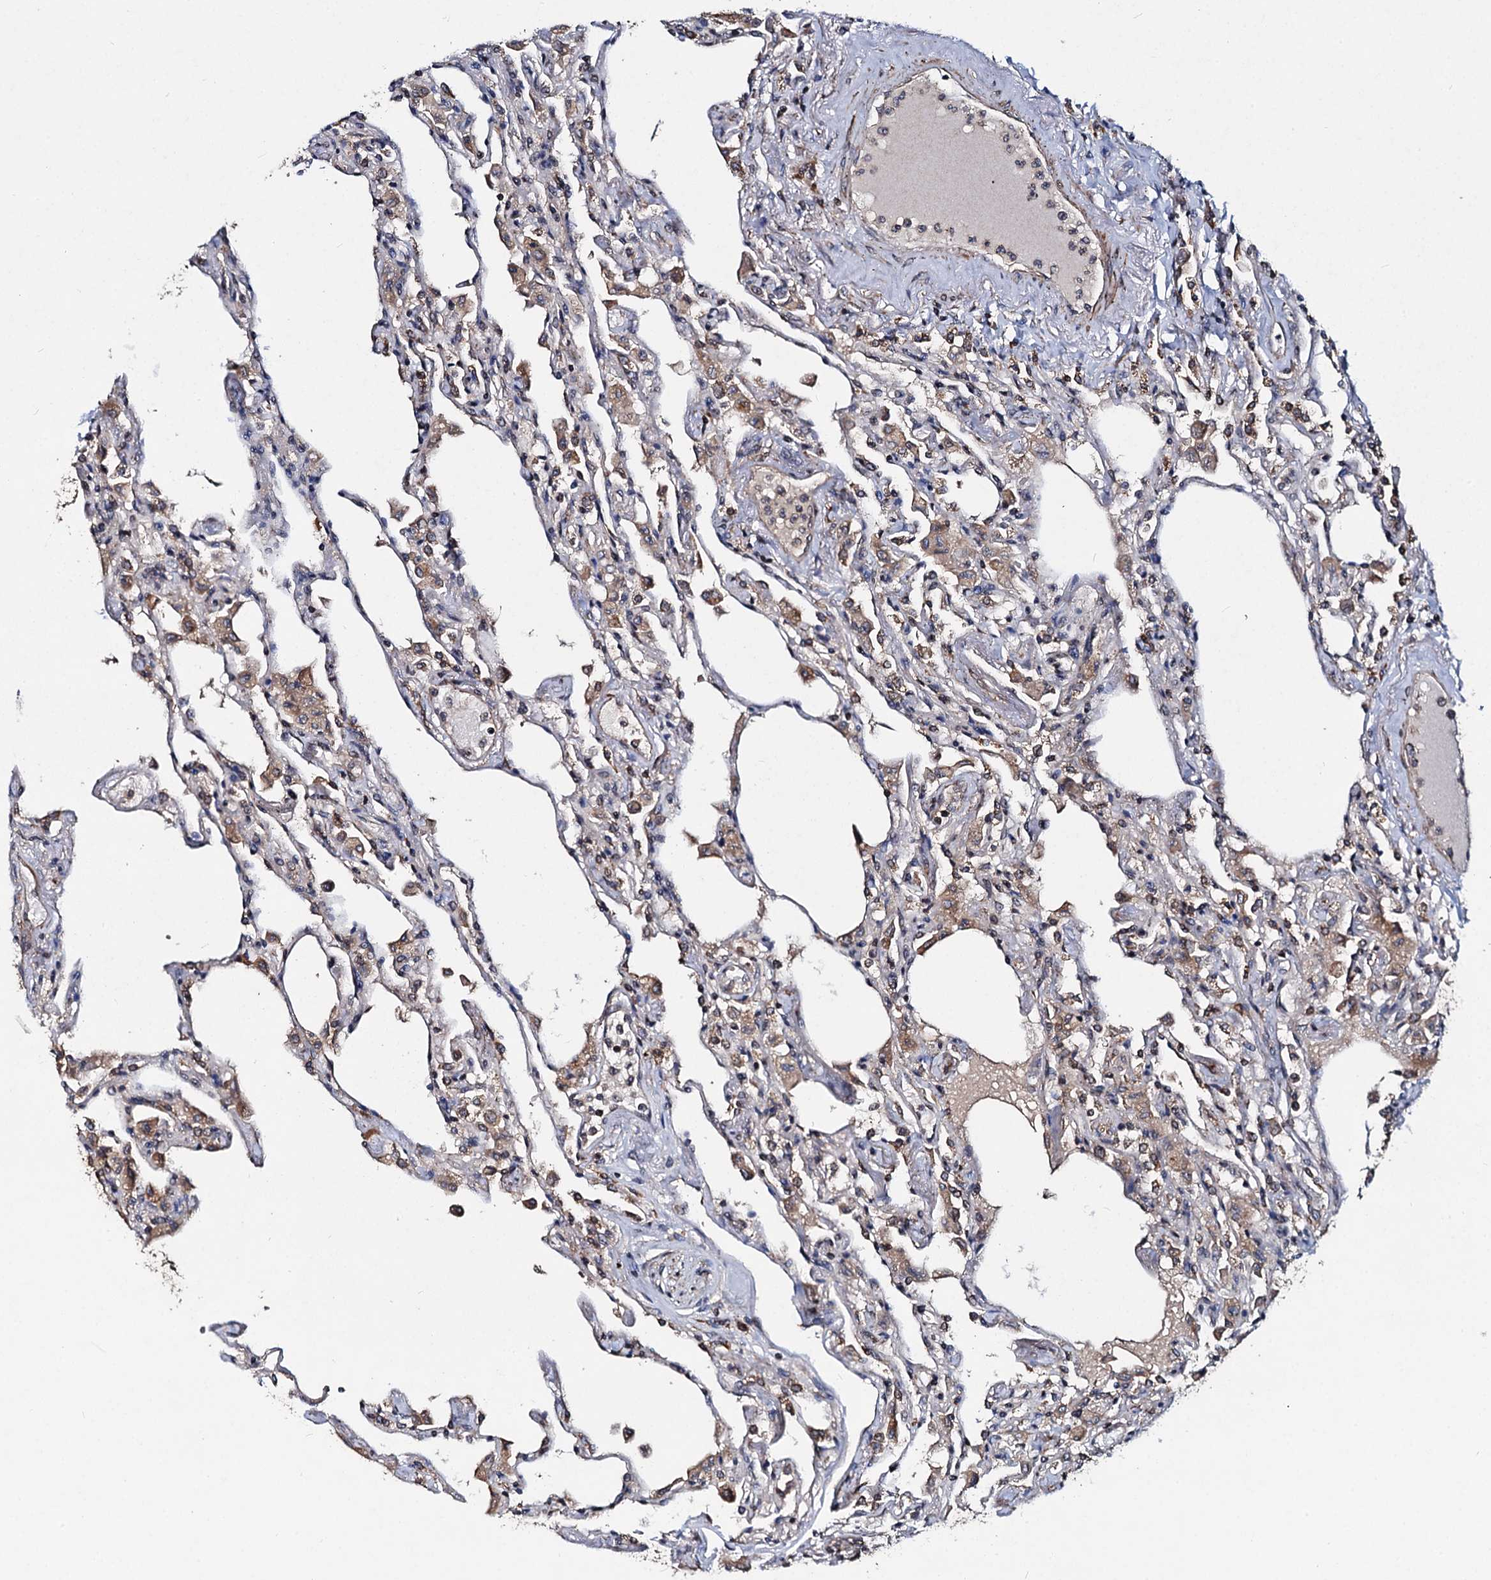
{"staining": {"intensity": "moderate", "quantity": "25%-75%", "location": "cytoplasmic/membranous"}, "tissue": "lung", "cell_type": "Alveolar cells", "image_type": "normal", "snomed": [{"axis": "morphology", "description": "Normal tissue, NOS"}, {"axis": "topography", "description": "Bronchus"}, {"axis": "topography", "description": "Lung"}], "caption": "Lung stained with DAB (3,3'-diaminobenzidine) immunohistochemistry shows medium levels of moderate cytoplasmic/membranous expression in about 25%-75% of alveolar cells. The staining was performed using DAB, with brown indicating positive protein expression. Nuclei are stained blue with hematoxylin.", "gene": "CEP76", "patient": {"sex": "female", "age": 49}}